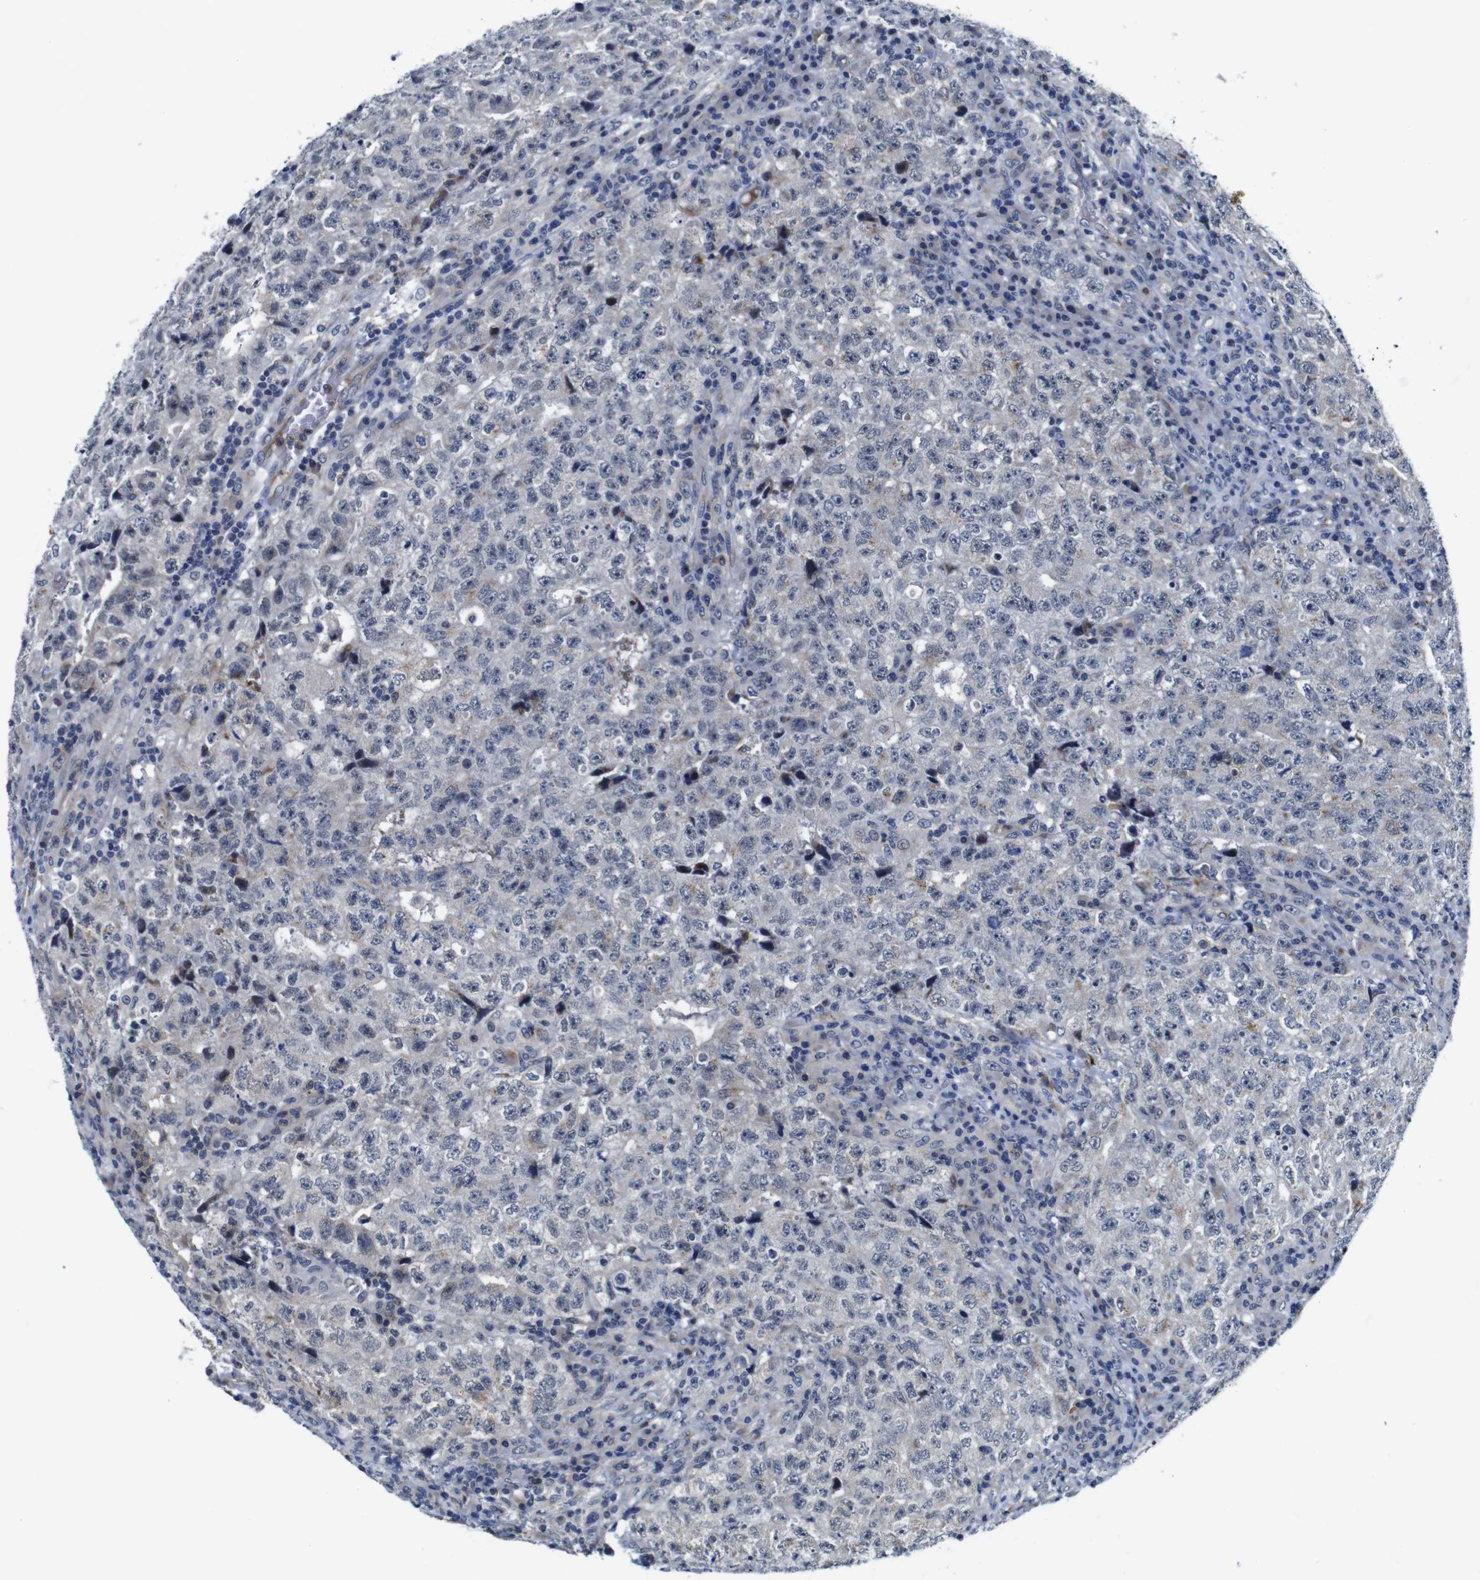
{"staining": {"intensity": "weak", "quantity": "<25%", "location": "cytoplasmic/membranous"}, "tissue": "testis cancer", "cell_type": "Tumor cells", "image_type": "cancer", "snomed": [{"axis": "morphology", "description": "Necrosis, NOS"}, {"axis": "morphology", "description": "Carcinoma, Embryonal, NOS"}, {"axis": "topography", "description": "Testis"}], "caption": "Tumor cells are negative for protein expression in human testis embryonal carcinoma.", "gene": "FURIN", "patient": {"sex": "male", "age": 19}}